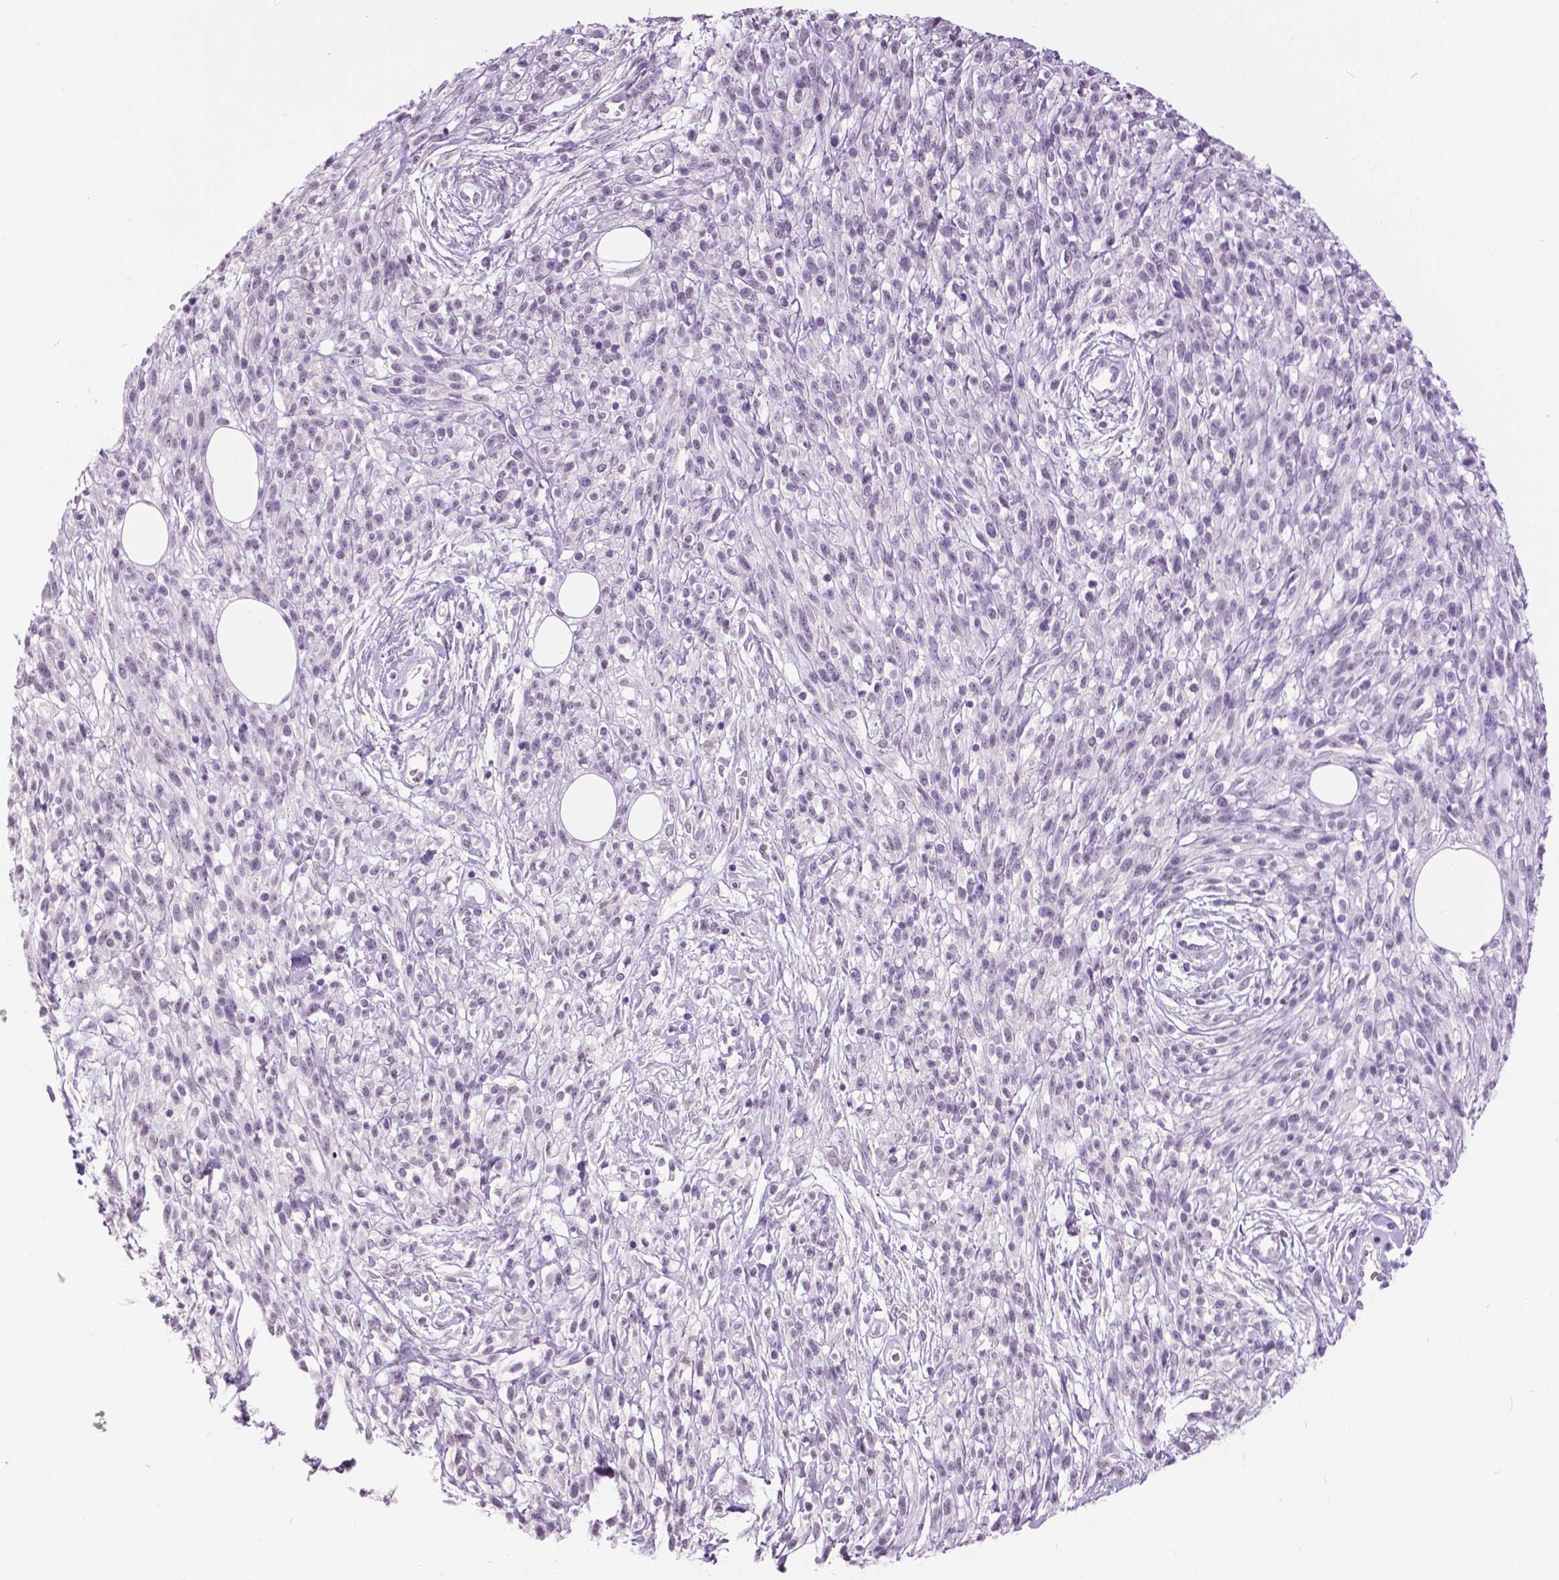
{"staining": {"intensity": "negative", "quantity": "none", "location": "none"}, "tissue": "melanoma", "cell_type": "Tumor cells", "image_type": "cancer", "snomed": [{"axis": "morphology", "description": "Malignant melanoma, NOS"}, {"axis": "topography", "description": "Skin"}, {"axis": "topography", "description": "Skin of trunk"}], "caption": "High power microscopy photomicrograph of an immunohistochemistry photomicrograph of malignant melanoma, revealing no significant positivity in tumor cells. Brightfield microscopy of immunohistochemistry stained with DAB (3,3'-diaminobenzidine) (brown) and hematoxylin (blue), captured at high magnification.", "gene": "MYOM1", "patient": {"sex": "male", "age": 74}}